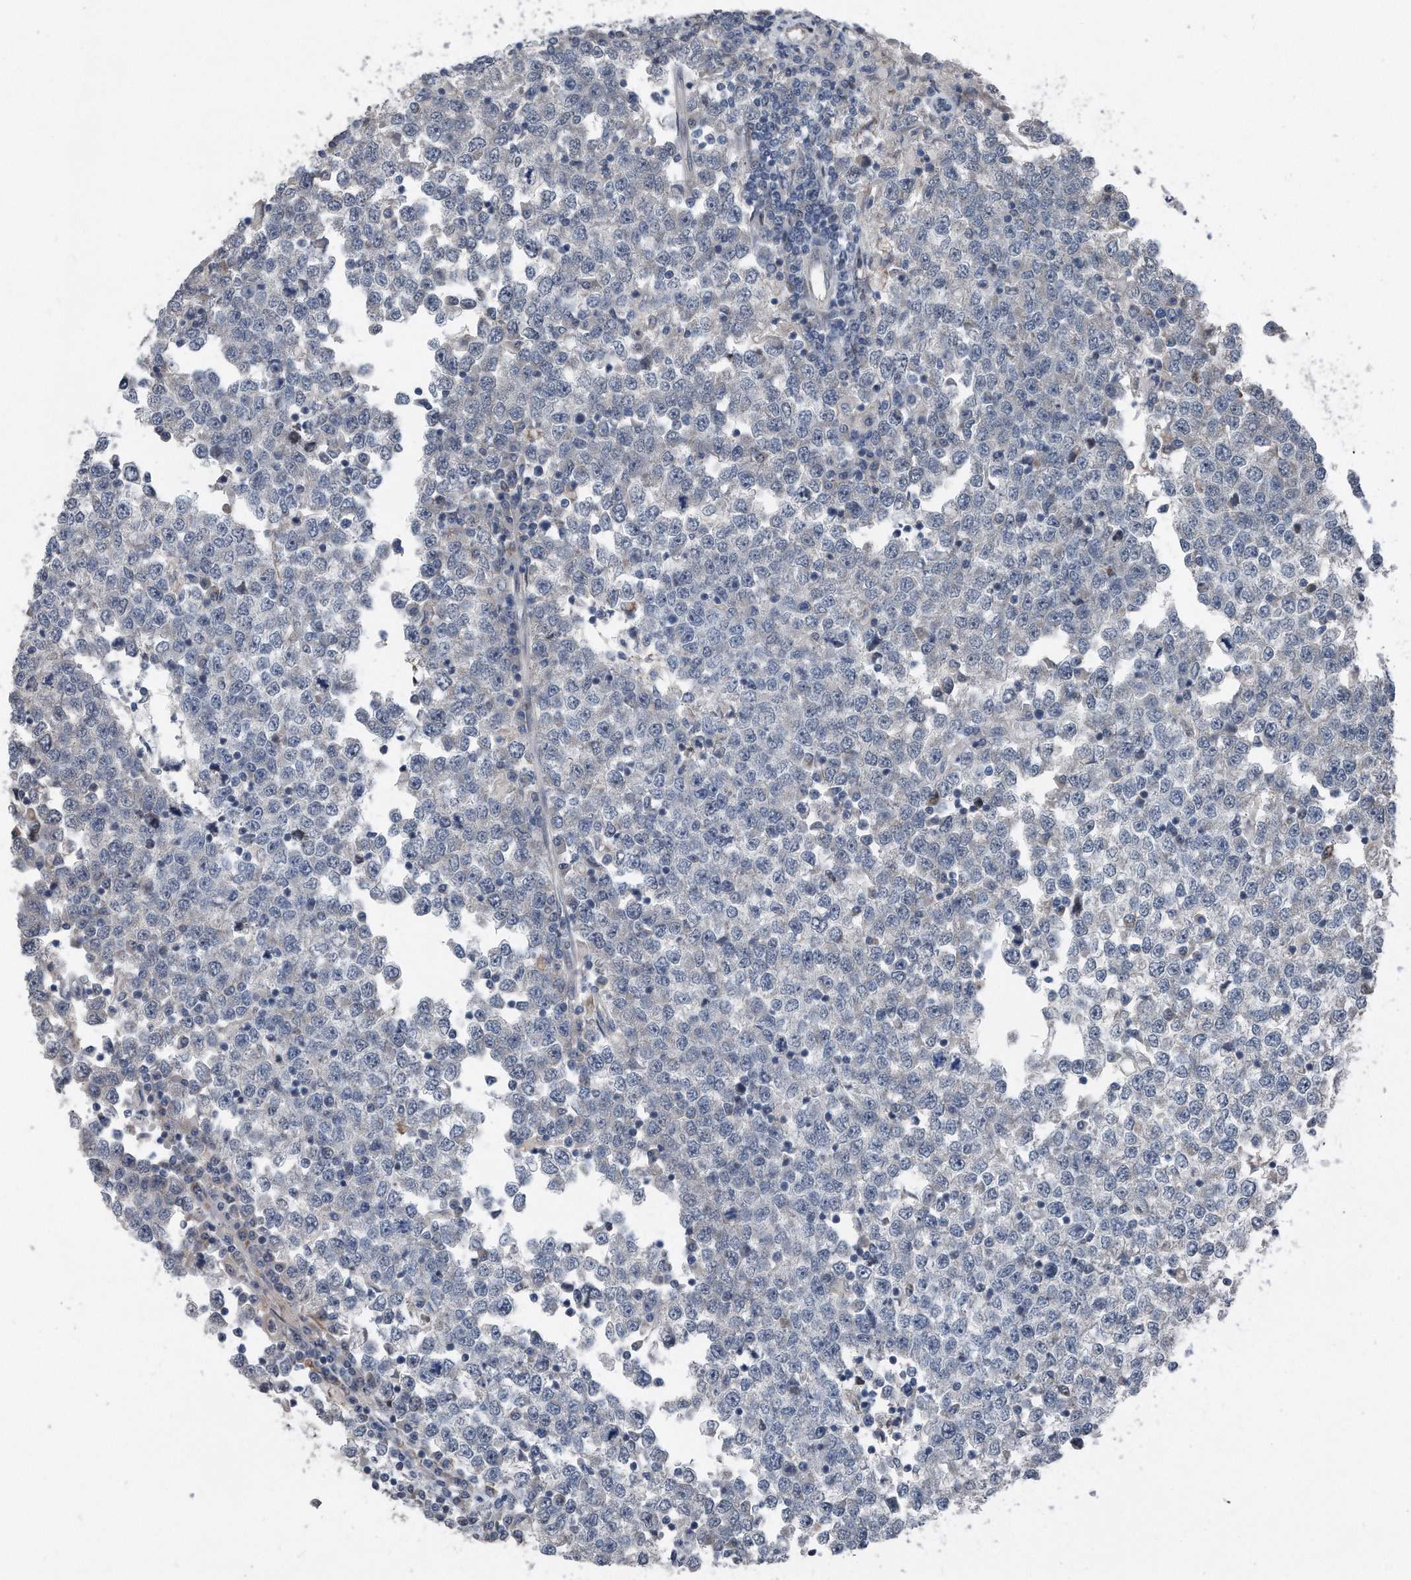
{"staining": {"intensity": "weak", "quantity": "<25%", "location": "cytoplasmic/membranous"}, "tissue": "testis cancer", "cell_type": "Tumor cells", "image_type": "cancer", "snomed": [{"axis": "morphology", "description": "Seminoma, NOS"}, {"axis": "topography", "description": "Testis"}], "caption": "IHC of seminoma (testis) shows no expression in tumor cells. (DAB immunohistochemistry (IHC) visualized using brightfield microscopy, high magnification).", "gene": "DST", "patient": {"sex": "male", "age": 65}}